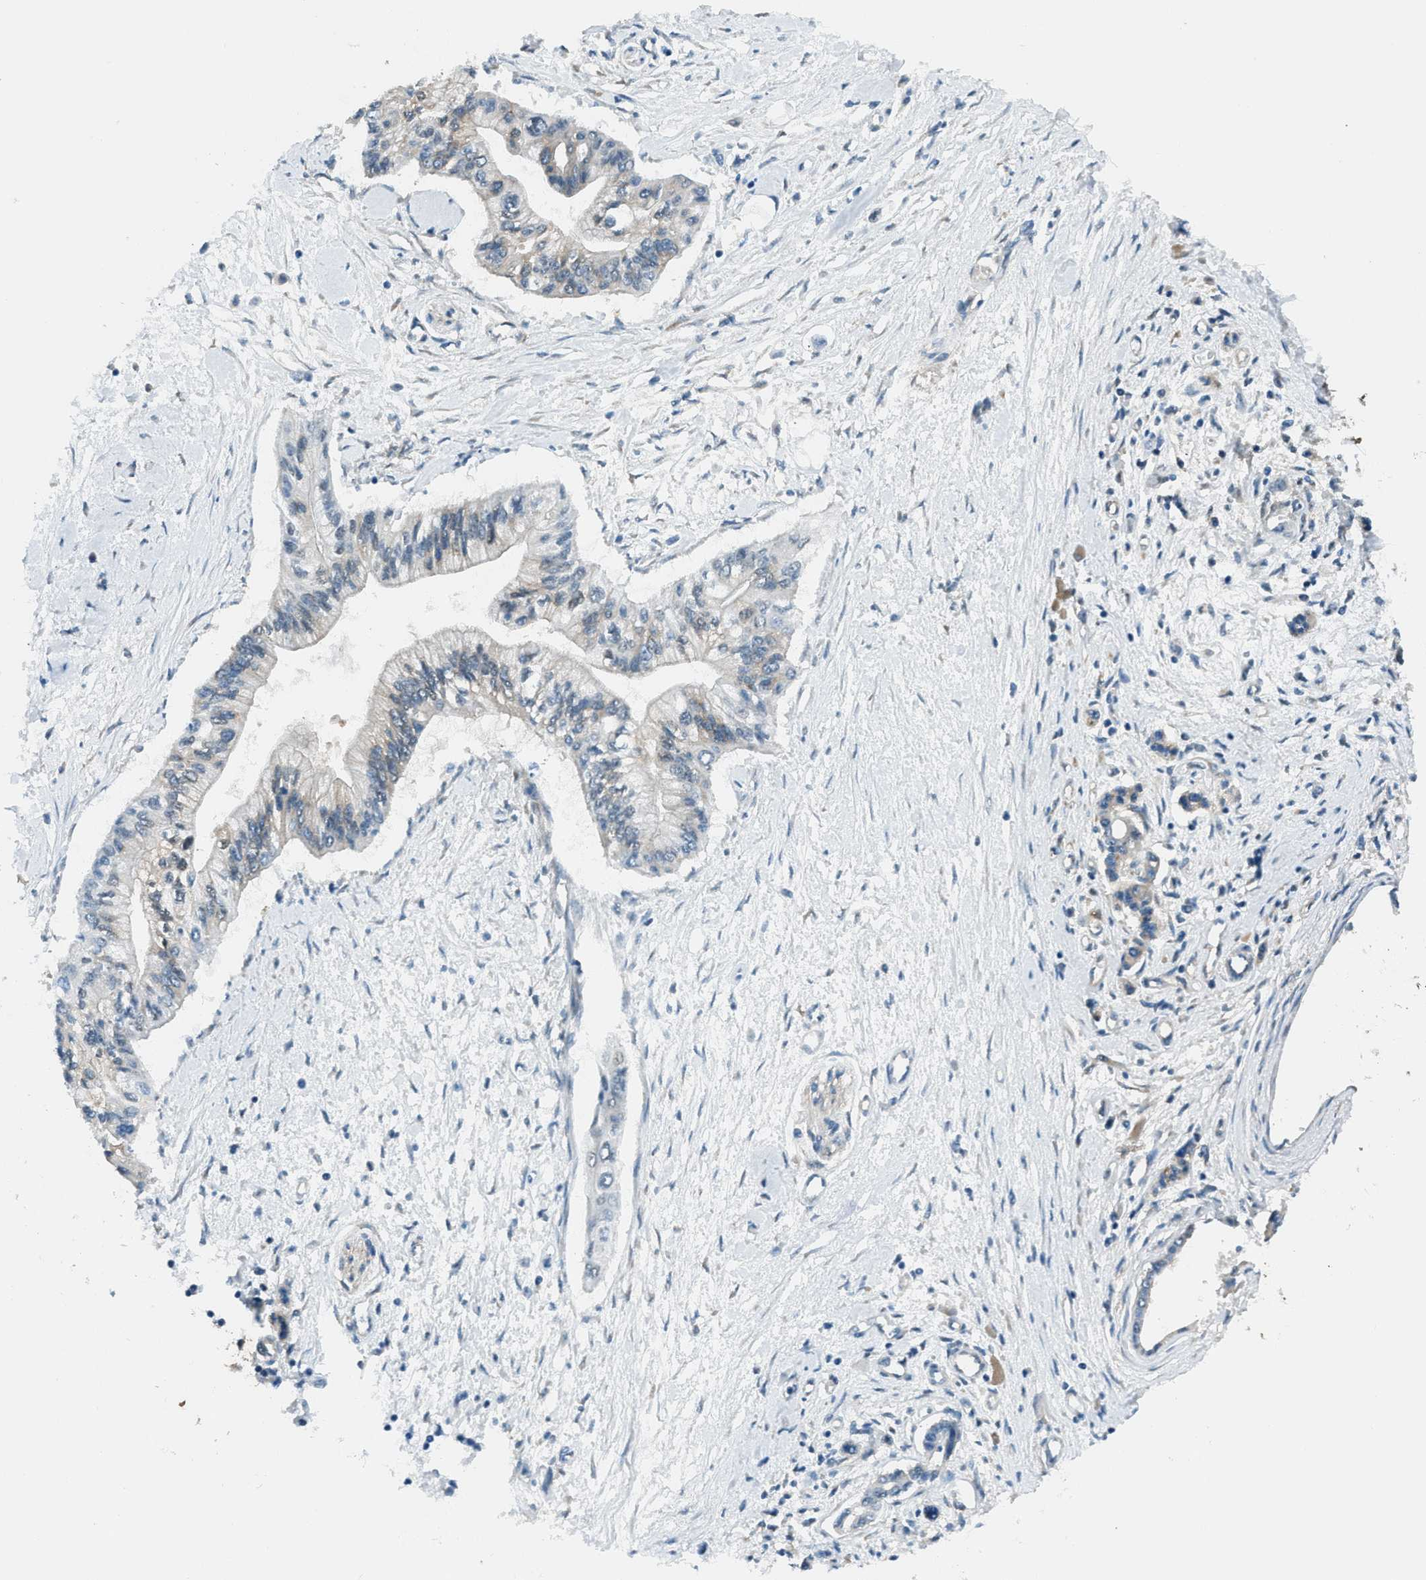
{"staining": {"intensity": "negative", "quantity": "none", "location": "none"}, "tissue": "pancreatic cancer", "cell_type": "Tumor cells", "image_type": "cancer", "snomed": [{"axis": "morphology", "description": "Adenocarcinoma, NOS"}, {"axis": "topography", "description": "Pancreas"}], "caption": "Immunohistochemistry of human adenocarcinoma (pancreatic) demonstrates no expression in tumor cells.", "gene": "ARFGAP2", "patient": {"sex": "female", "age": 77}}